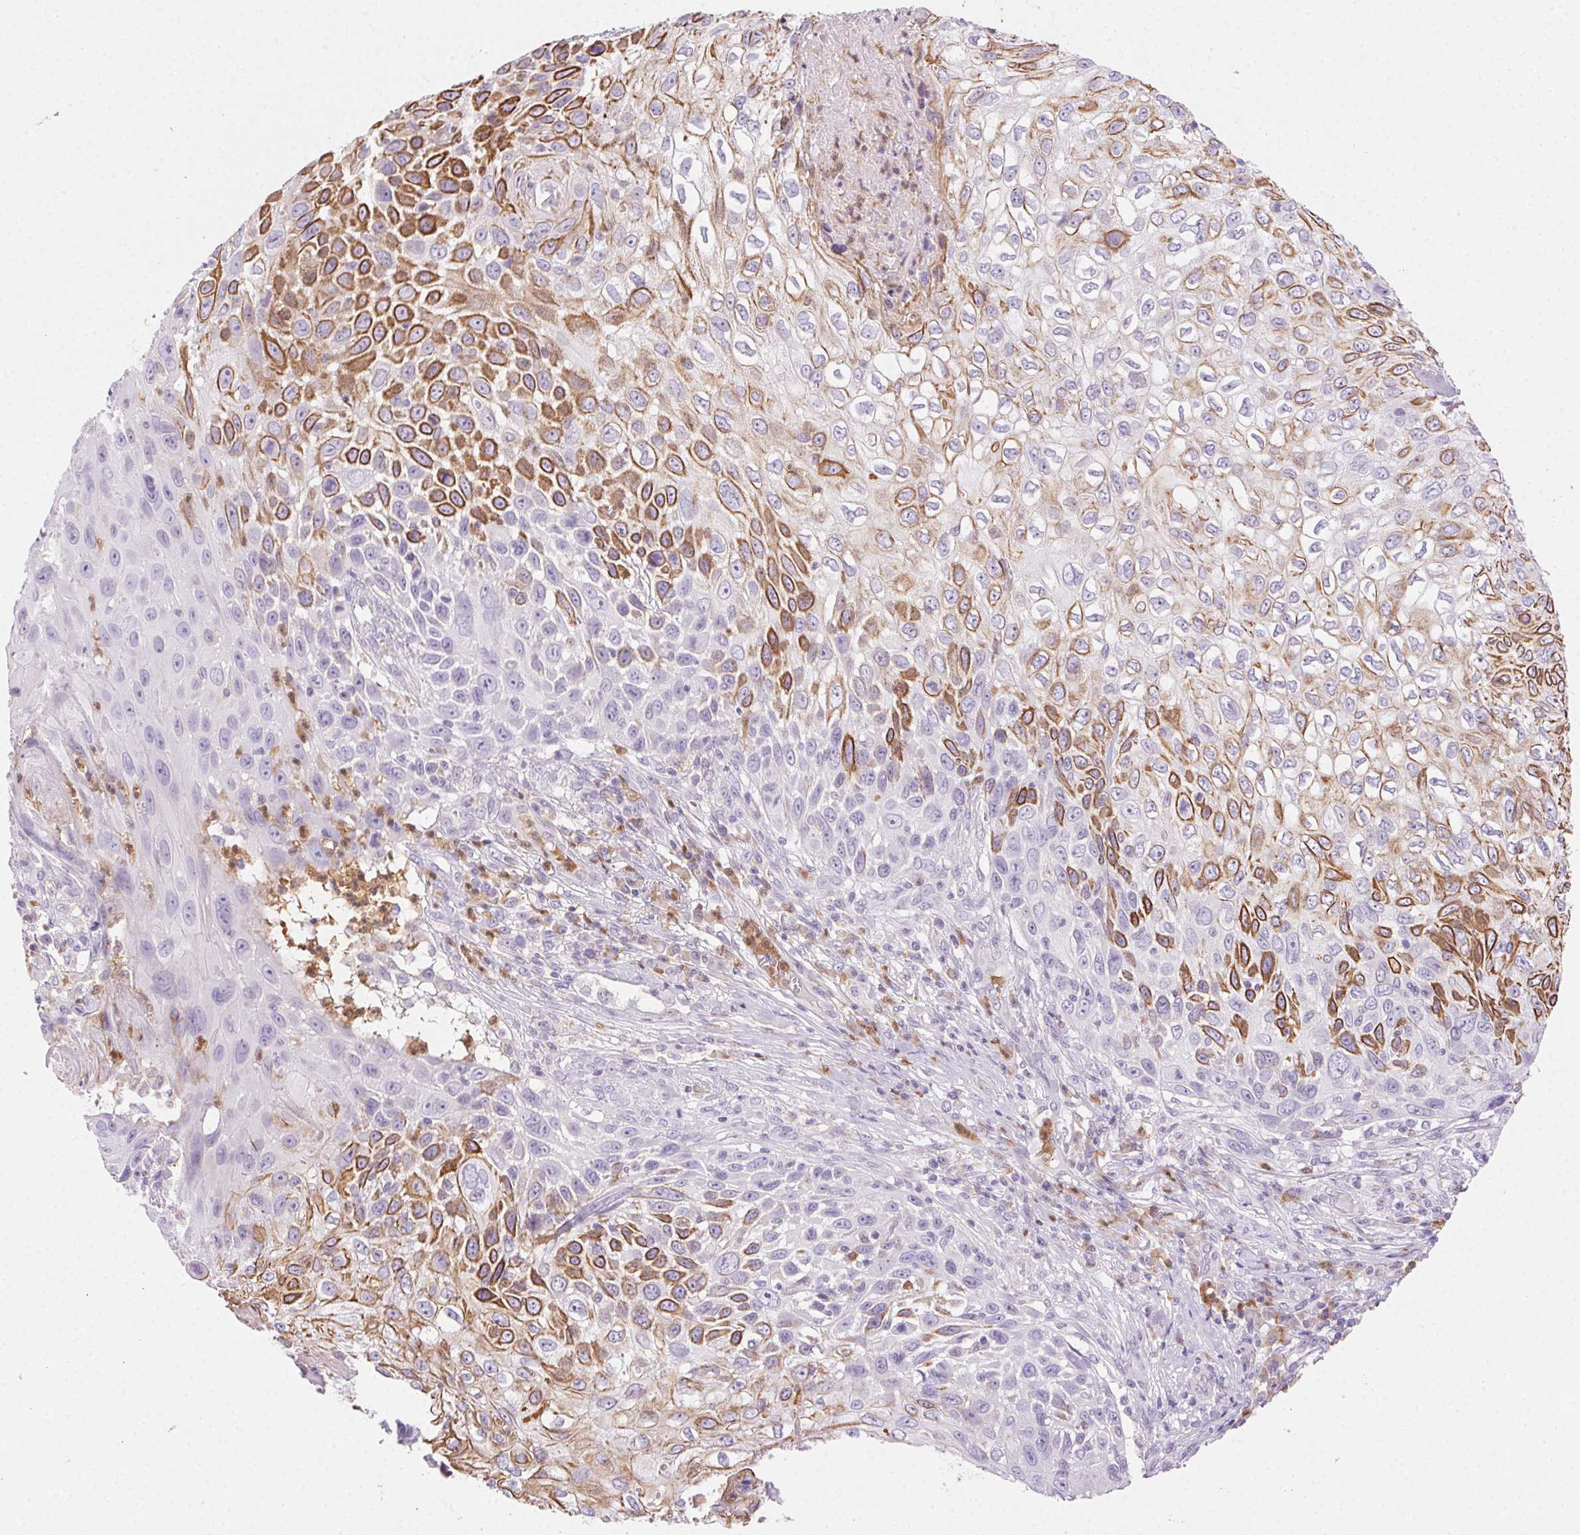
{"staining": {"intensity": "moderate", "quantity": "25%-75%", "location": "cytoplasmic/membranous"}, "tissue": "skin cancer", "cell_type": "Tumor cells", "image_type": "cancer", "snomed": [{"axis": "morphology", "description": "Squamous cell carcinoma, NOS"}, {"axis": "topography", "description": "Skin"}], "caption": "Human skin cancer (squamous cell carcinoma) stained for a protein (brown) displays moderate cytoplasmic/membranous positive expression in about 25%-75% of tumor cells.", "gene": "TMEM45A", "patient": {"sex": "male", "age": 92}}